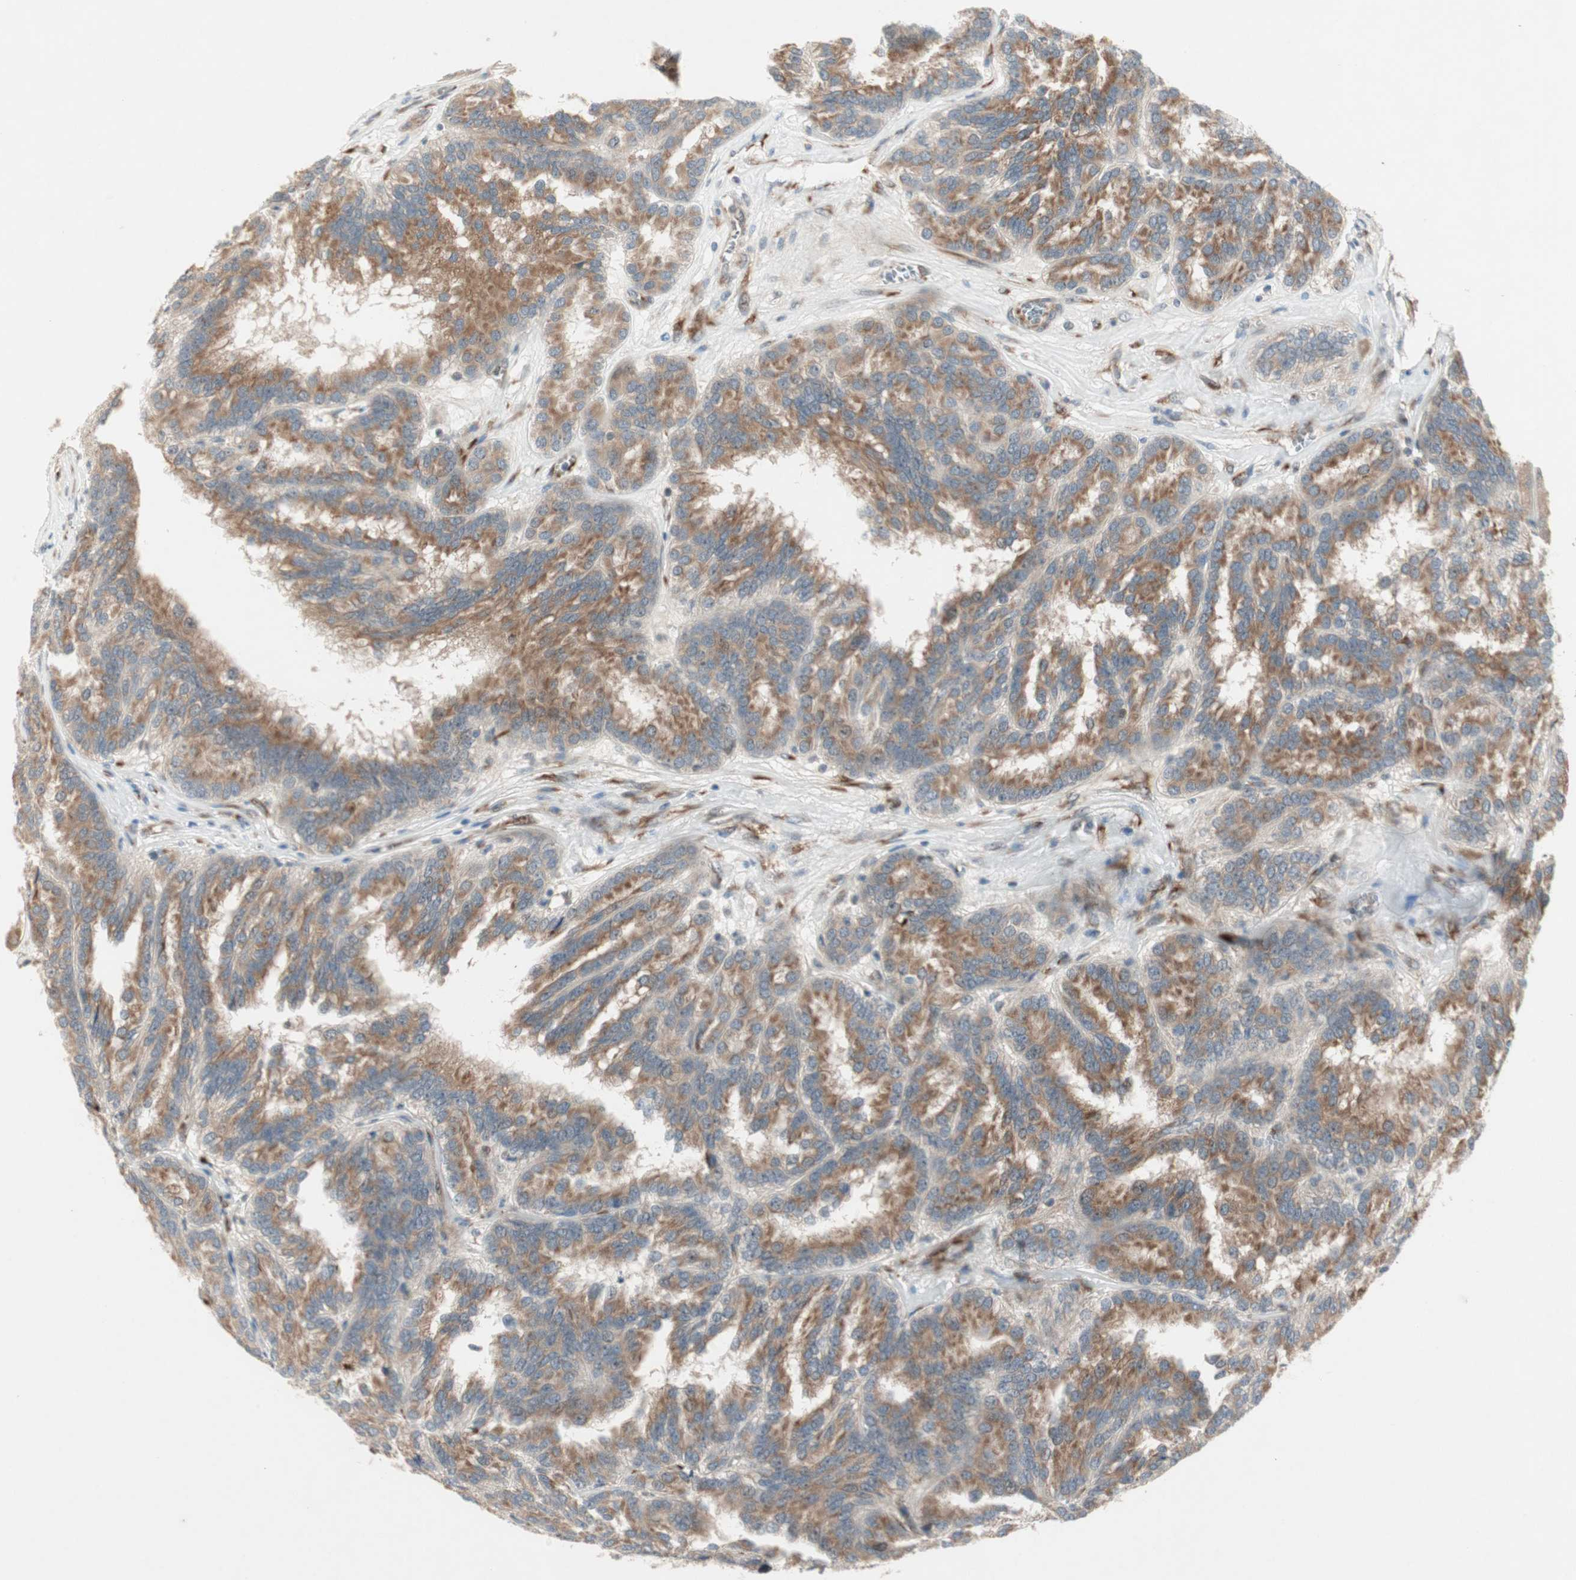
{"staining": {"intensity": "moderate", "quantity": ">75%", "location": "cytoplasmic/membranous"}, "tissue": "renal cancer", "cell_type": "Tumor cells", "image_type": "cancer", "snomed": [{"axis": "morphology", "description": "Adenocarcinoma, NOS"}, {"axis": "topography", "description": "Kidney"}], "caption": "Human renal cancer stained with a protein marker demonstrates moderate staining in tumor cells.", "gene": "ZNF37A", "patient": {"sex": "male", "age": 46}}